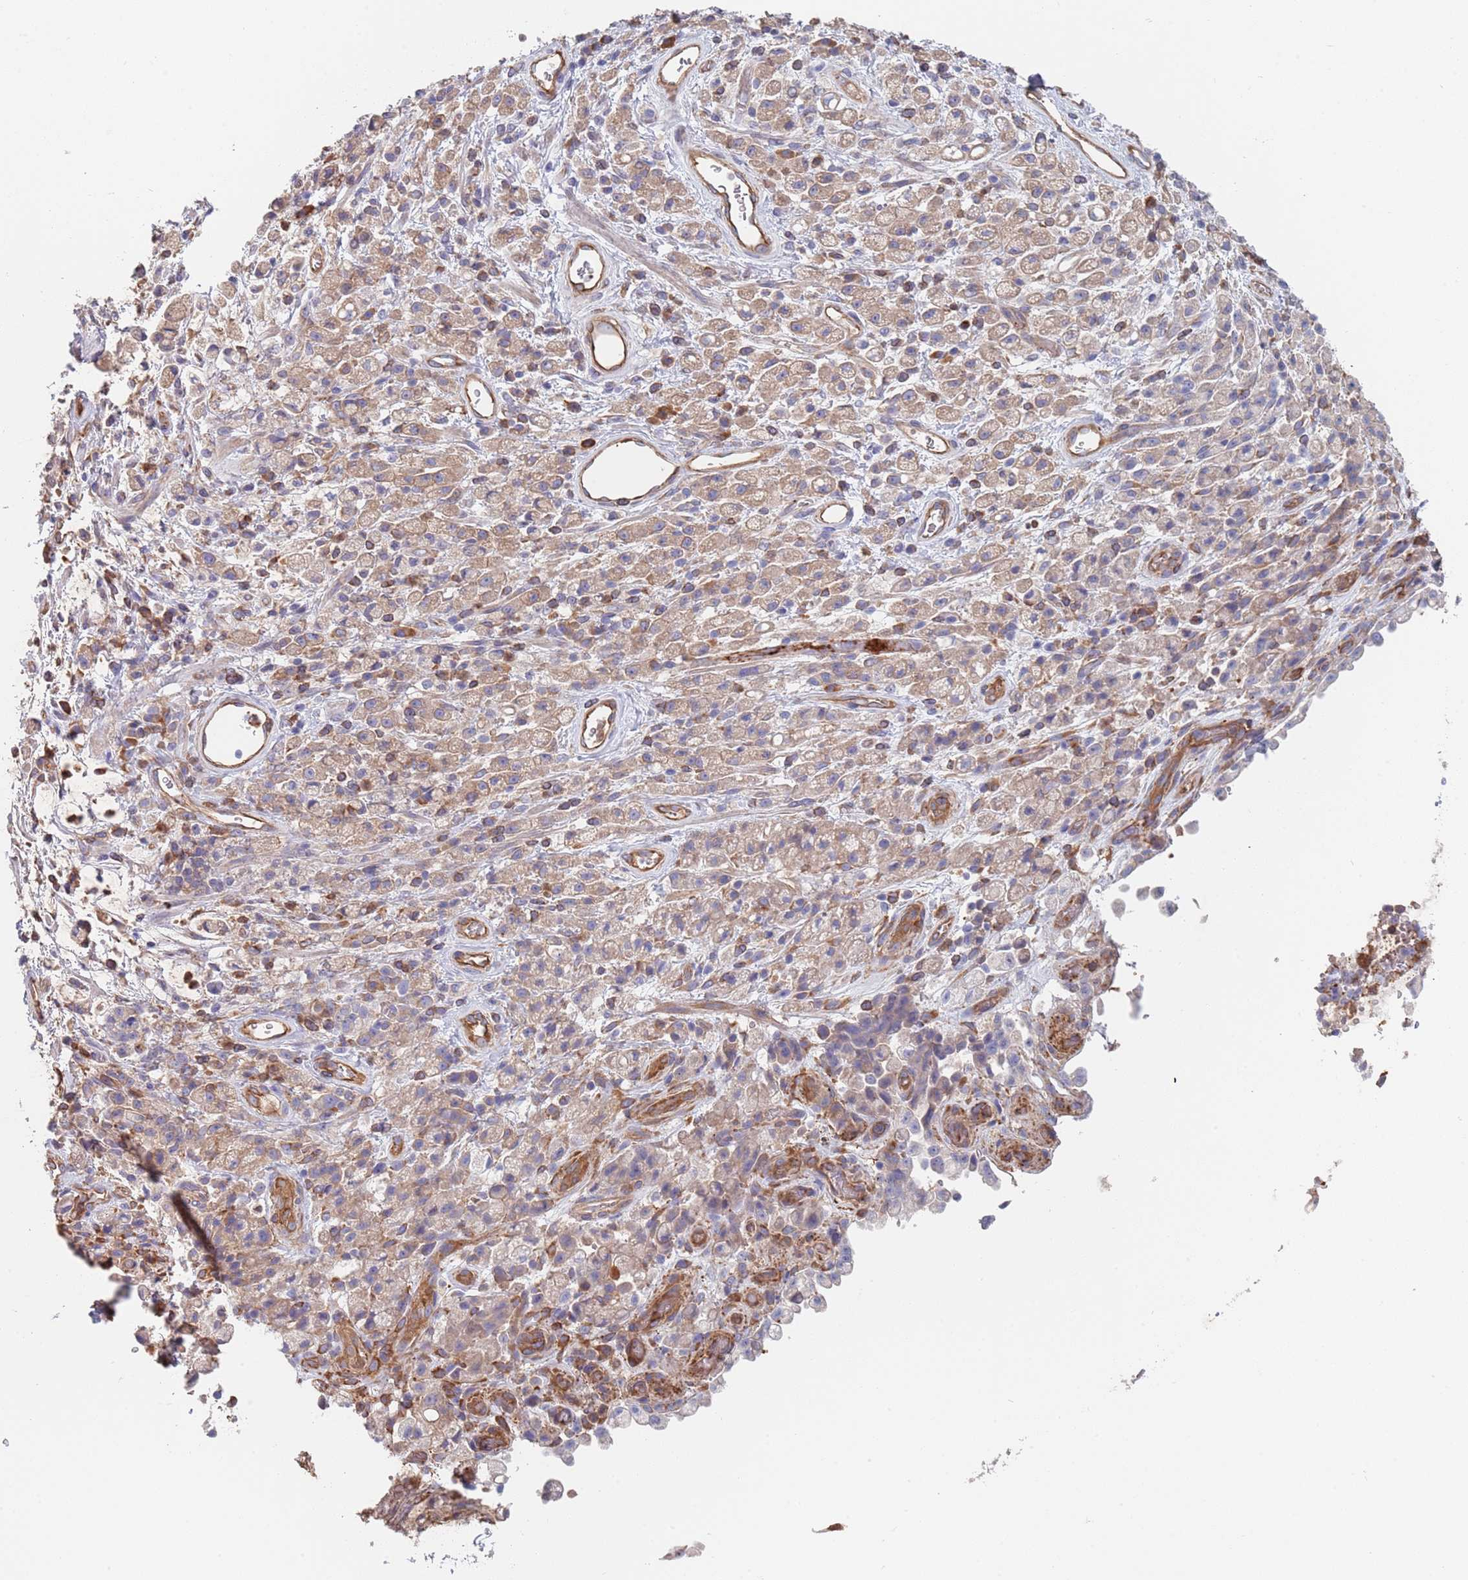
{"staining": {"intensity": "weak", "quantity": ">75%", "location": "cytoplasmic/membranous"}, "tissue": "stomach cancer", "cell_type": "Tumor cells", "image_type": "cancer", "snomed": [{"axis": "morphology", "description": "Adenocarcinoma, NOS"}, {"axis": "topography", "description": "Stomach"}], "caption": "Stomach cancer was stained to show a protein in brown. There is low levels of weak cytoplasmic/membranous positivity in about >75% of tumor cells.", "gene": "DCUN1D3", "patient": {"sex": "female", "age": 60}}